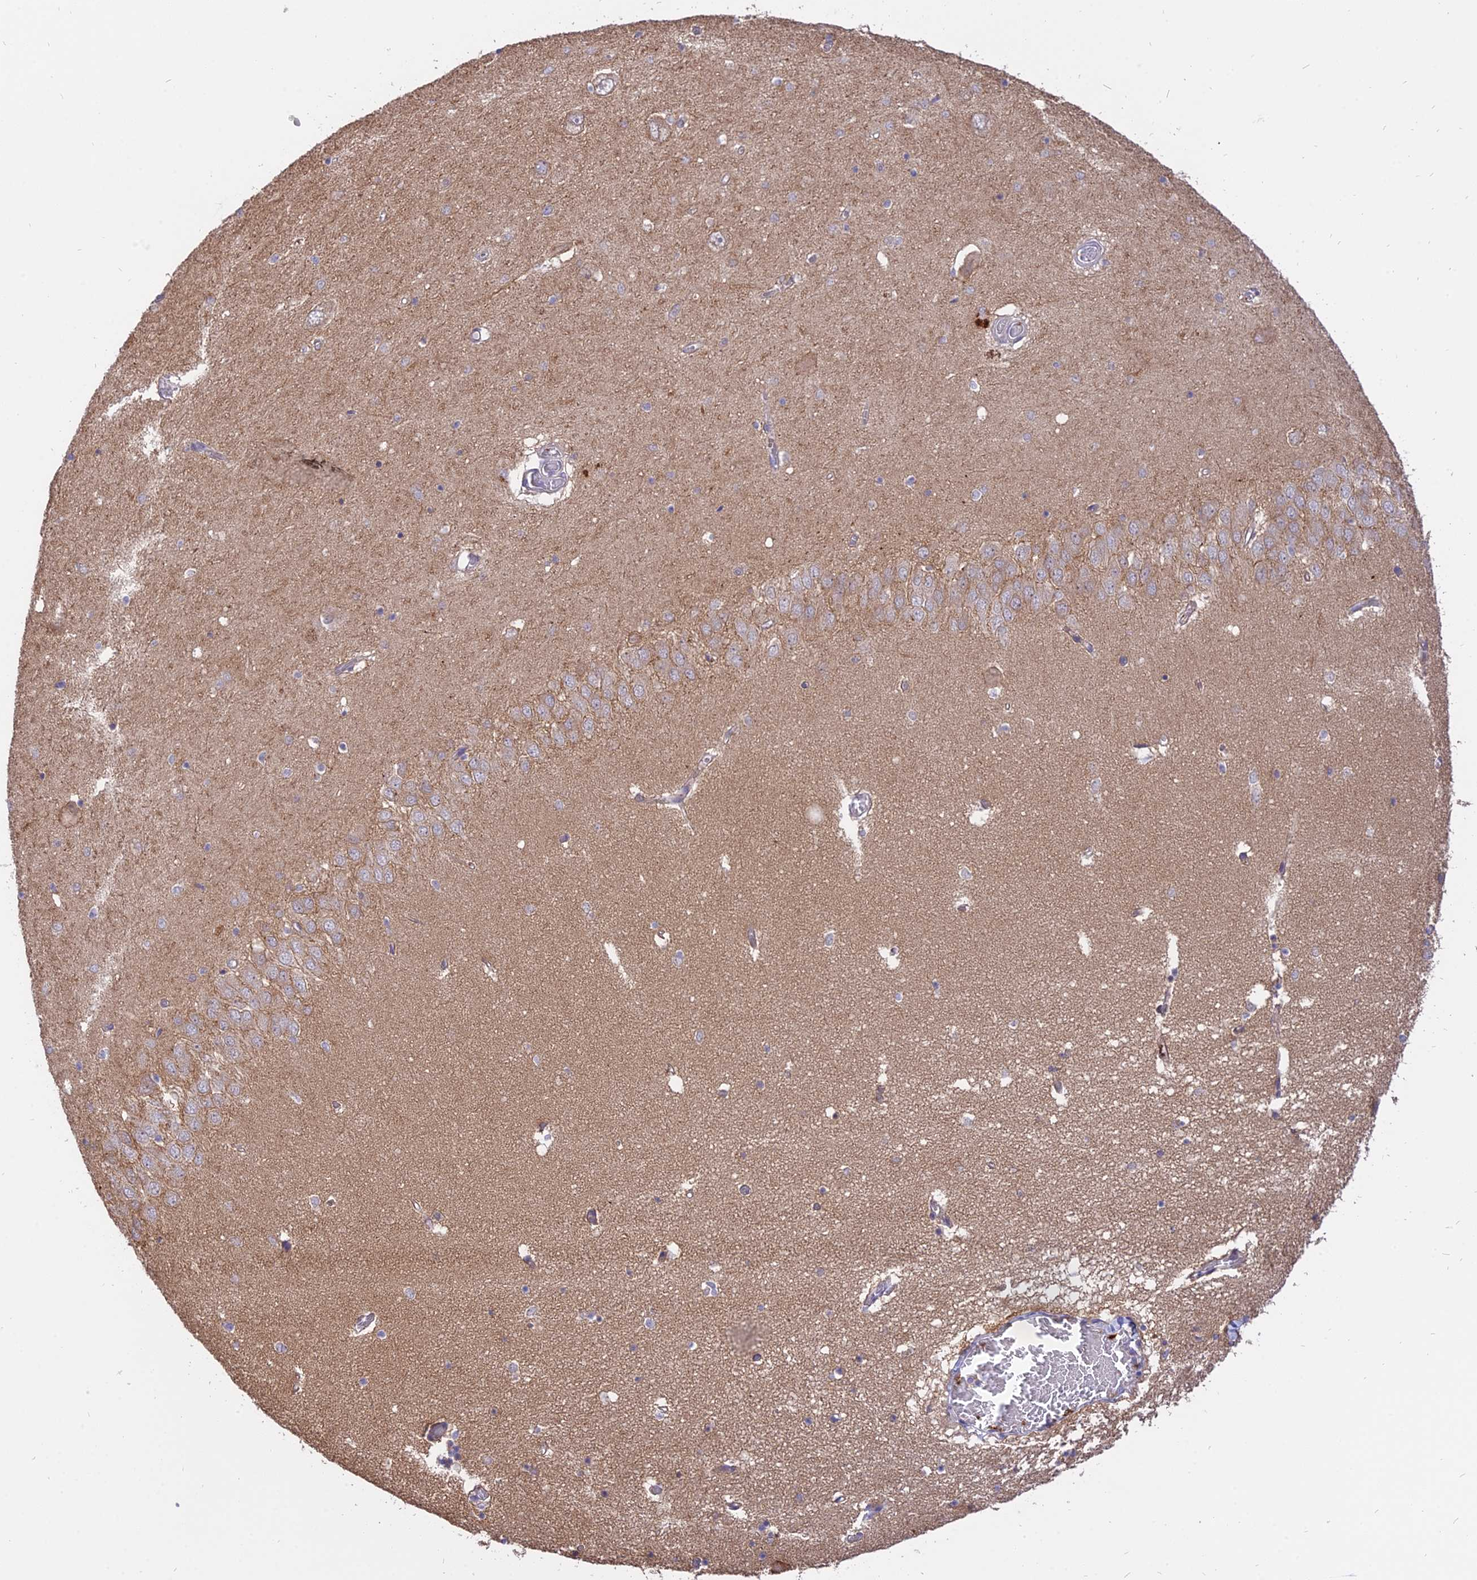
{"staining": {"intensity": "weak", "quantity": "<25%", "location": "cytoplasmic/membranous"}, "tissue": "hippocampus", "cell_type": "Glial cells", "image_type": "normal", "snomed": [{"axis": "morphology", "description": "Normal tissue, NOS"}, {"axis": "topography", "description": "Hippocampus"}], "caption": "High power microscopy image of an IHC histopathology image of normal hippocampus, revealing no significant expression in glial cells.", "gene": "IL21R", "patient": {"sex": "male", "age": 70}}